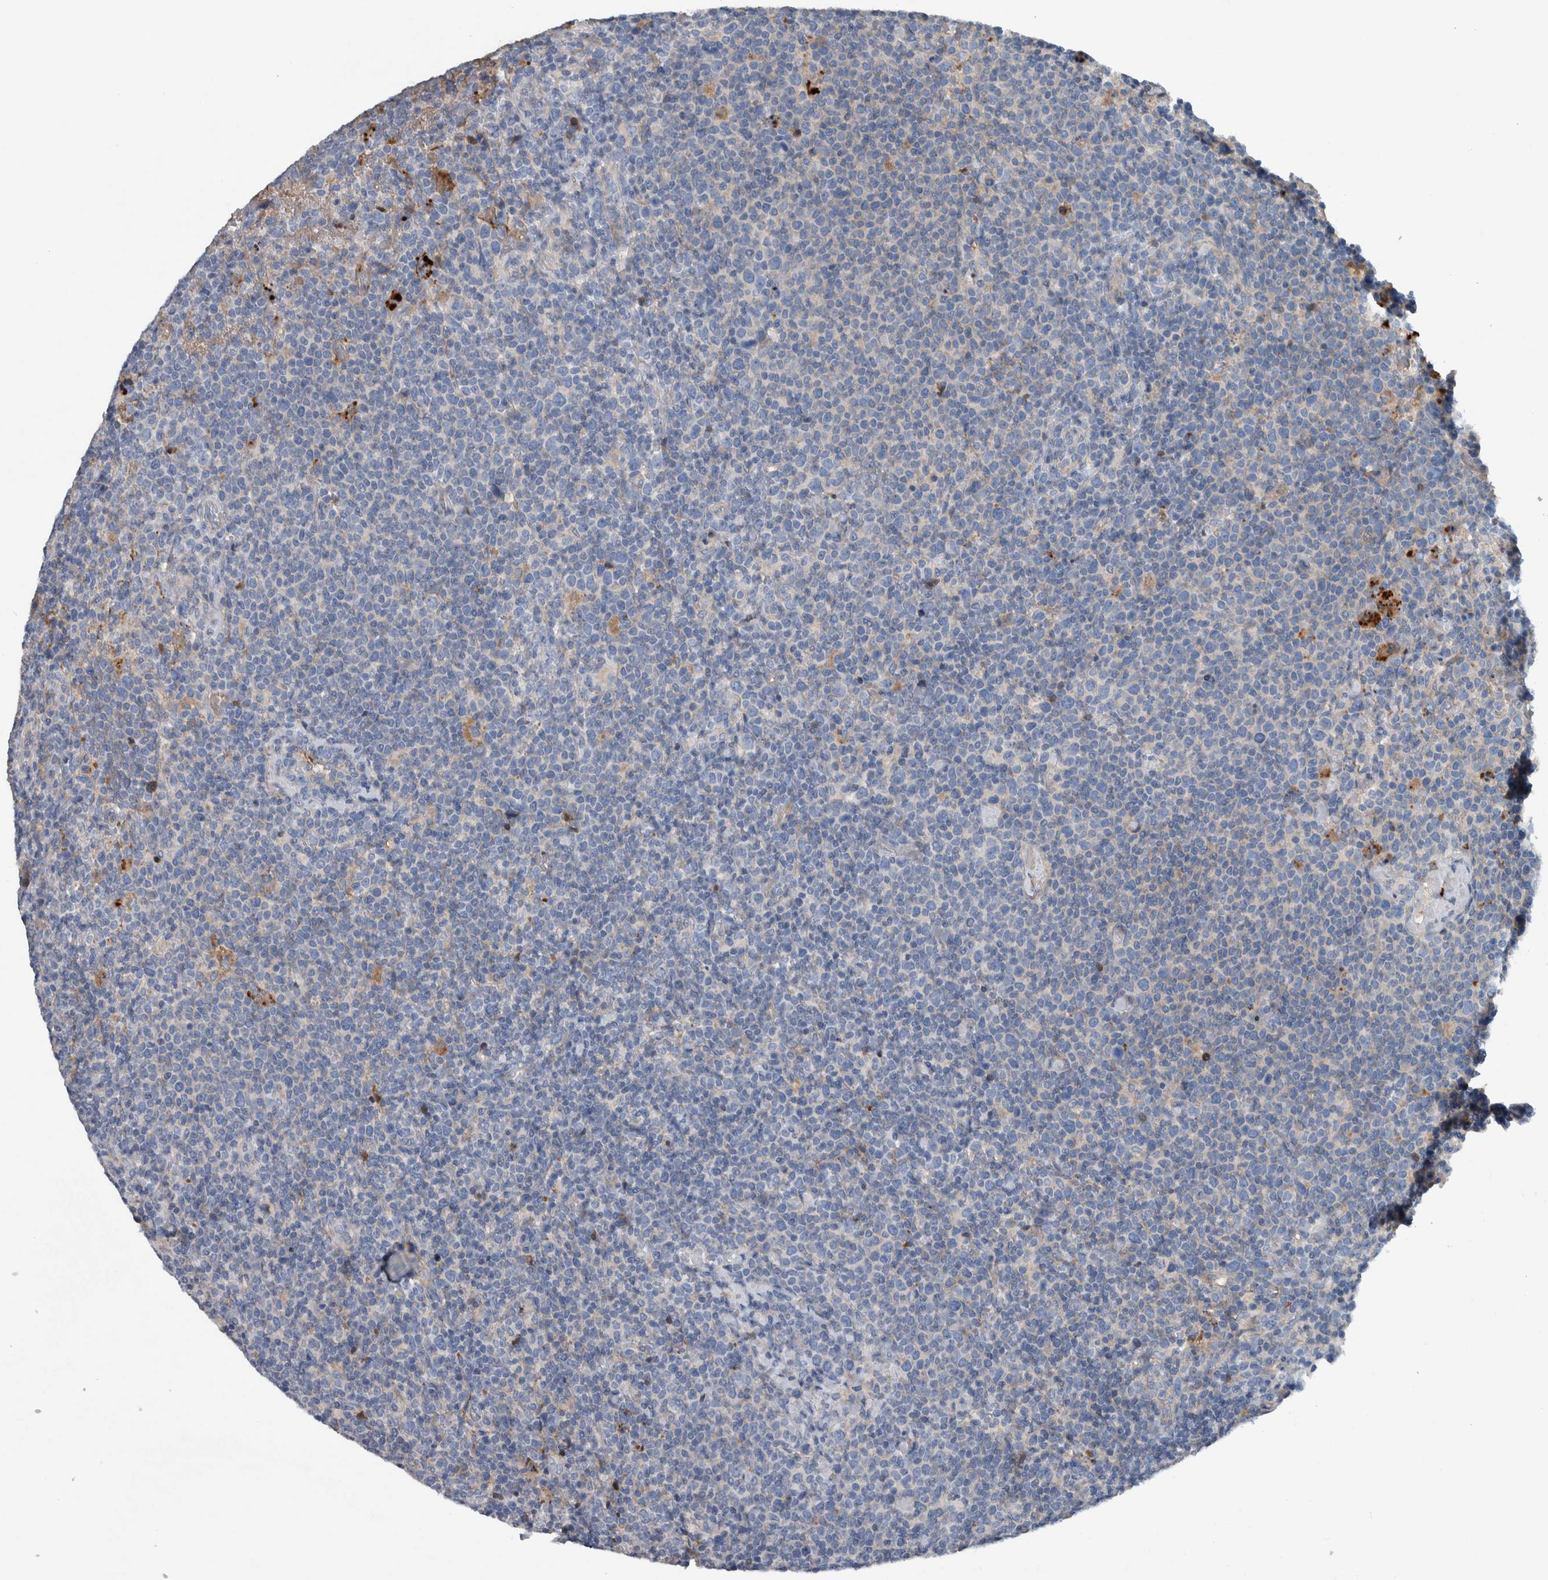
{"staining": {"intensity": "negative", "quantity": "none", "location": "none"}, "tissue": "lymphoma", "cell_type": "Tumor cells", "image_type": "cancer", "snomed": [{"axis": "morphology", "description": "Malignant lymphoma, non-Hodgkin's type, High grade"}, {"axis": "topography", "description": "Lymph node"}], "caption": "Immunohistochemistry (IHC) histopathology image of neoplastic tissue: human high-grade malignant lymphoma, non-Hodgkin's type stained with DAB (3,3'-diaminobenzidine) exhibits no significant protein staining in tumor cells. Nuclei are stained in blue.", "gene": "SERPINC1", "patient": {"sex": "male", "age": 61}}